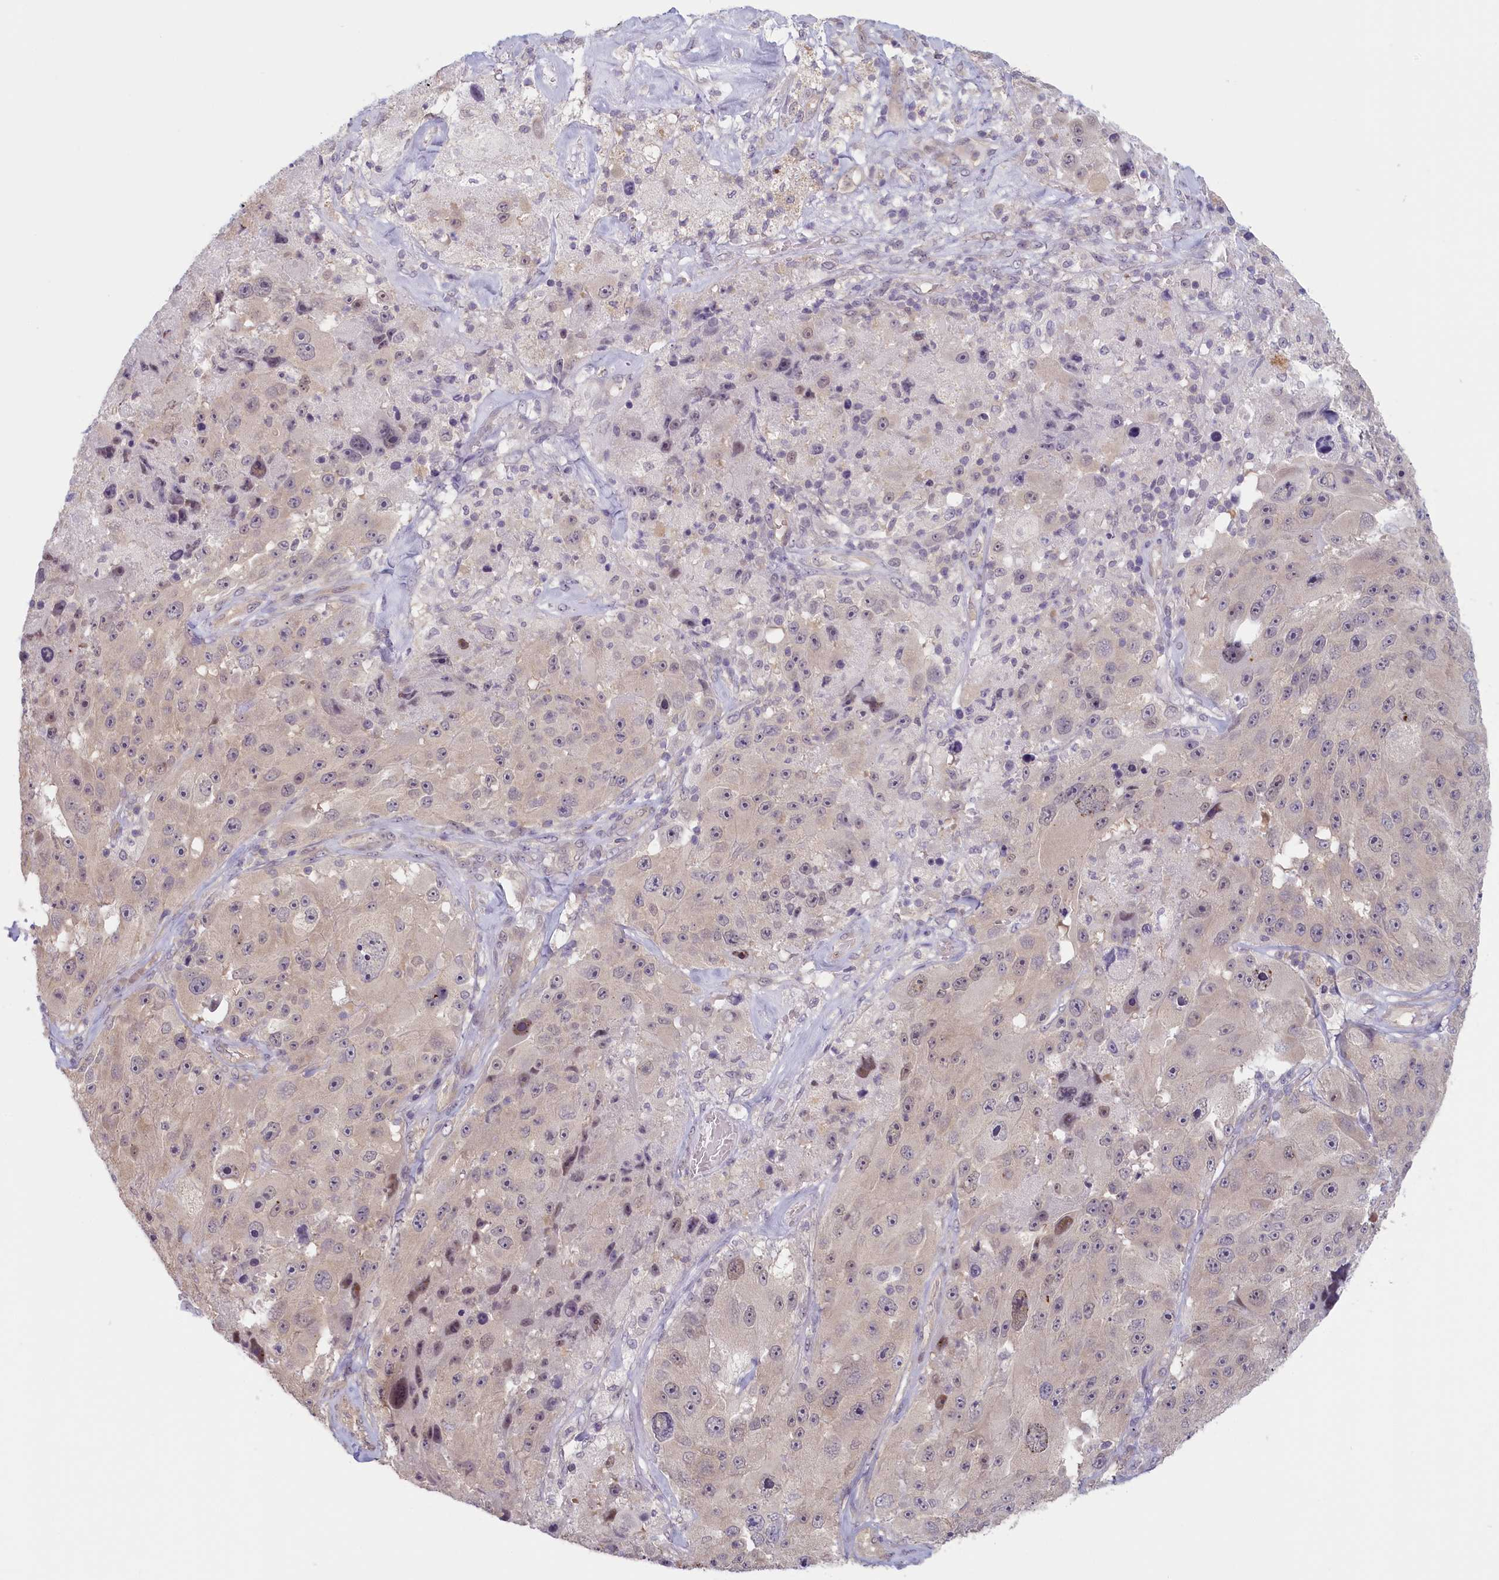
{"staining": {"intensity": "weak", "quantity": "25%-75%", "location": "nuclear"}, "tissue": "melanoma", "cell_type": "Tumor cells", "image_type": "cancer", "snomed": [{"axis": "morphology", "description": "Malignant melanoma, Metastatic site"}, {"axis": "topography", "description": "Lymph node"}], "caption": "Brown immunohistochemical staining in human melanoma demonstrates weak nuclear positivity in about 25%-75% of tumor cells.", "gene": "C19orf44", "patient": {"sex": "male", "age": 62}}